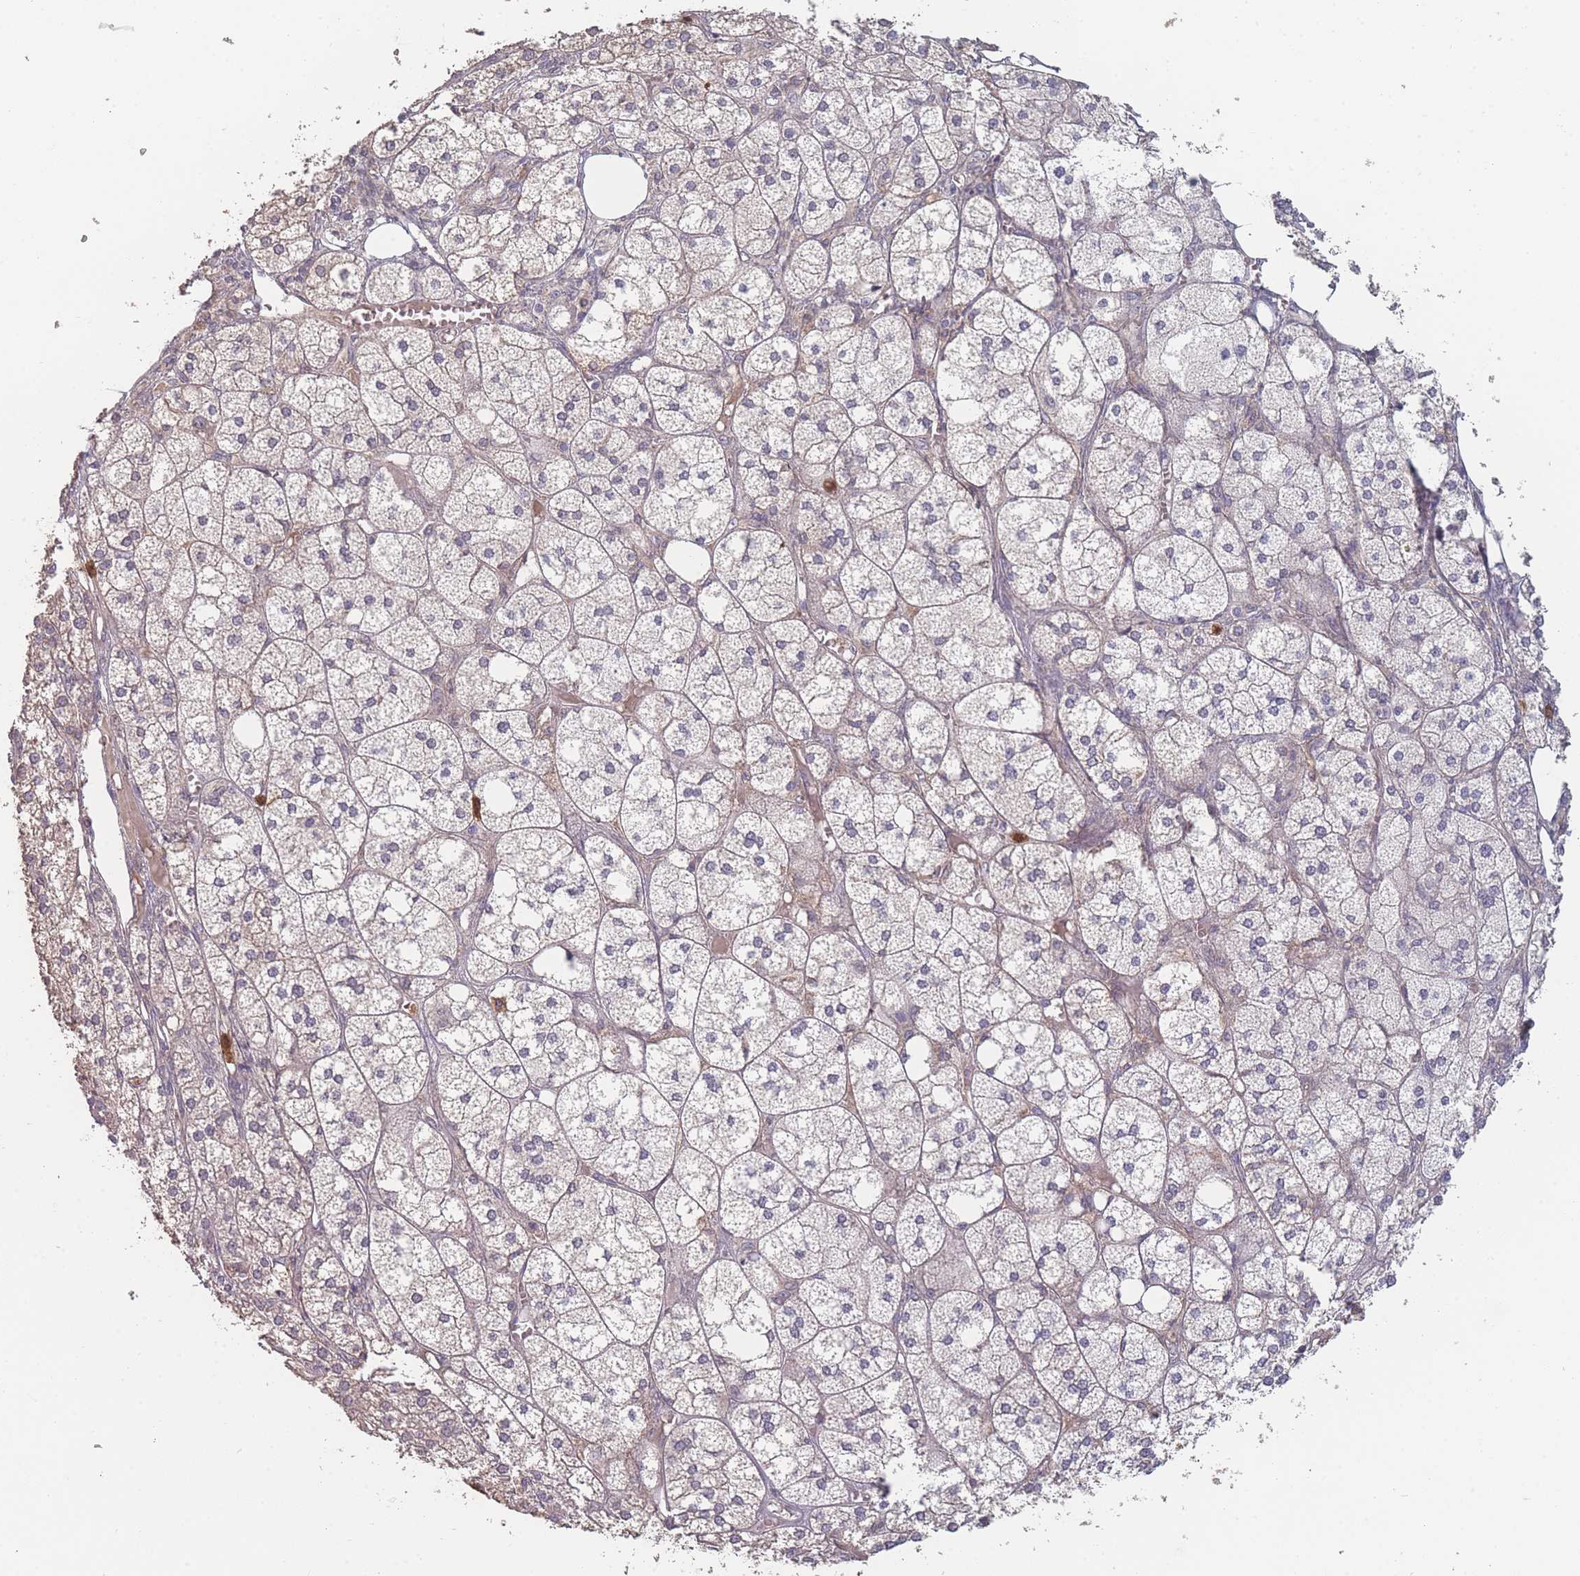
{"staining": {"intensity": "negative", "quantity": "none", "location": "none"}, "tissue": "adrenal gland", "cell_type": "Glandular cells", "image_type": "normal", "snomed": [{"axis": "morphology", "description": "Normal tissue, NOS"}, {"axis": "topography", "description": "Adrenal gland"}], "caption": "This is an IHC photomicrograph of normal adrenal gland. There is no staining in glandular cells.", "gene": "BST1", "patient": {"sex": "female", "age": 61}}